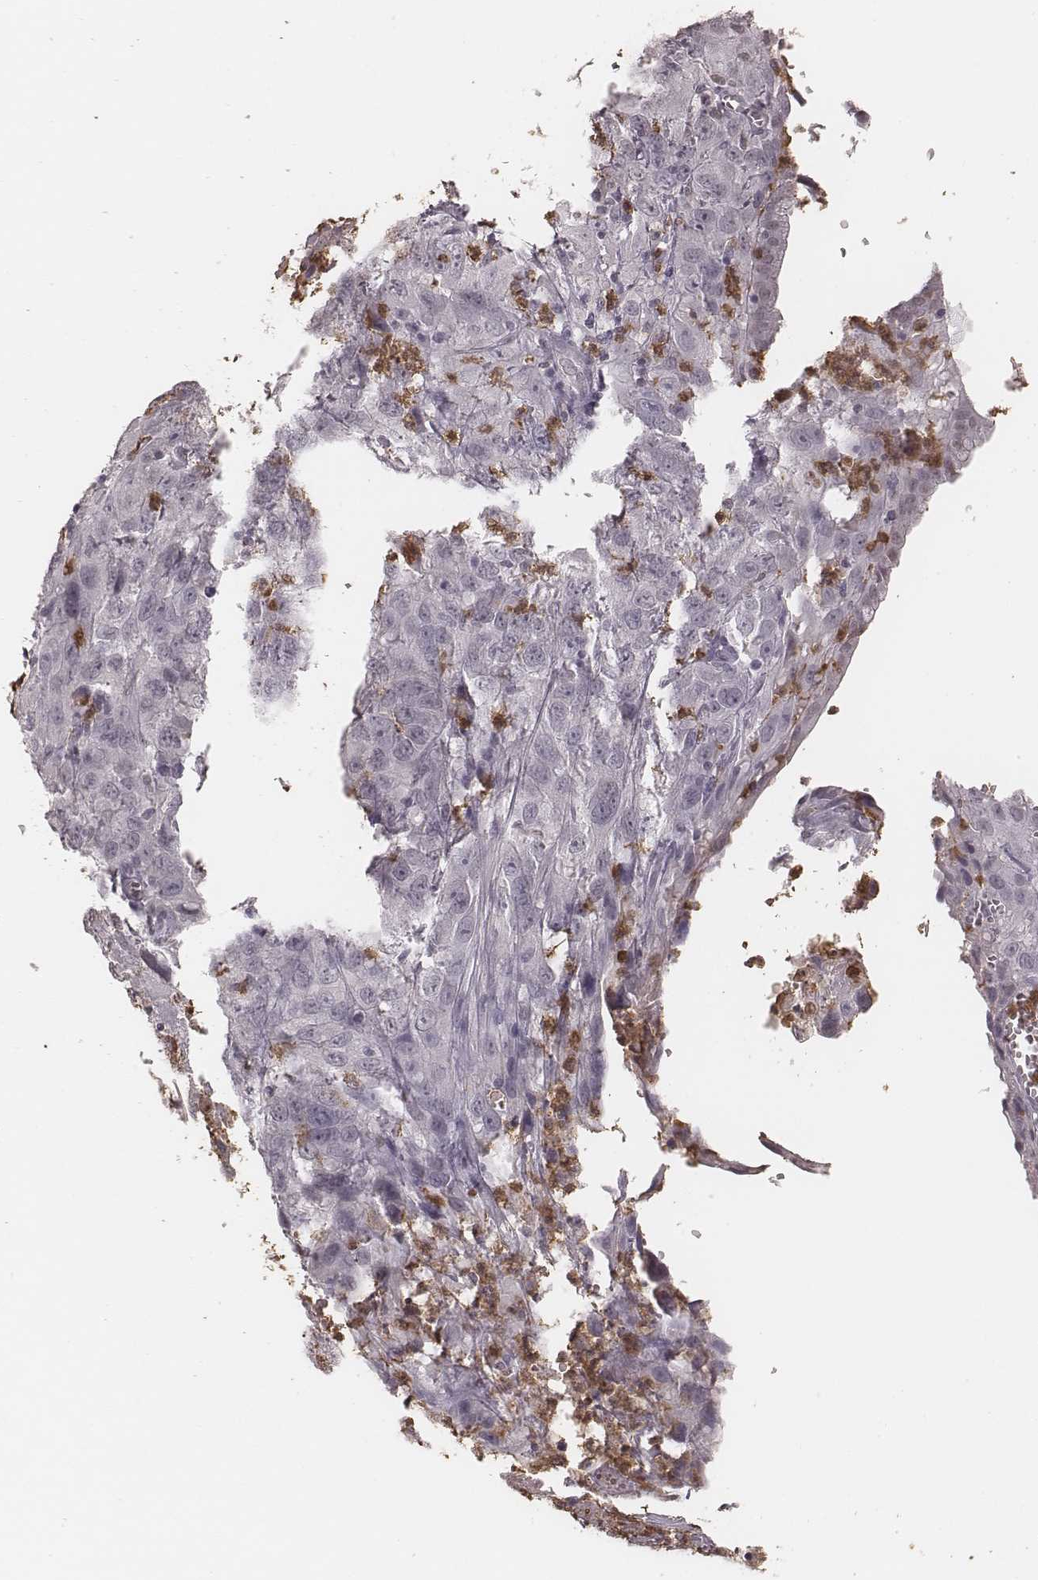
{"staining": {"intensity": "negative", "quantity": "none", "location": "none"}, "tissue": "cervical cancer", "cell_type": "Tumor cells", "image_type": "cancer", "snomed": [{"axis": "morphology", "description": "Squamous cell carcinoma, NOS"}, {"axis": "topography", "description": "Cervix"}], "caption": "Immunohistochemistry of human squamous cell carcinoma (cervical) demonstrates no staining in tumor cells.", "gene": "KITLG", "patient": {"sex": "female", "age": 32}}